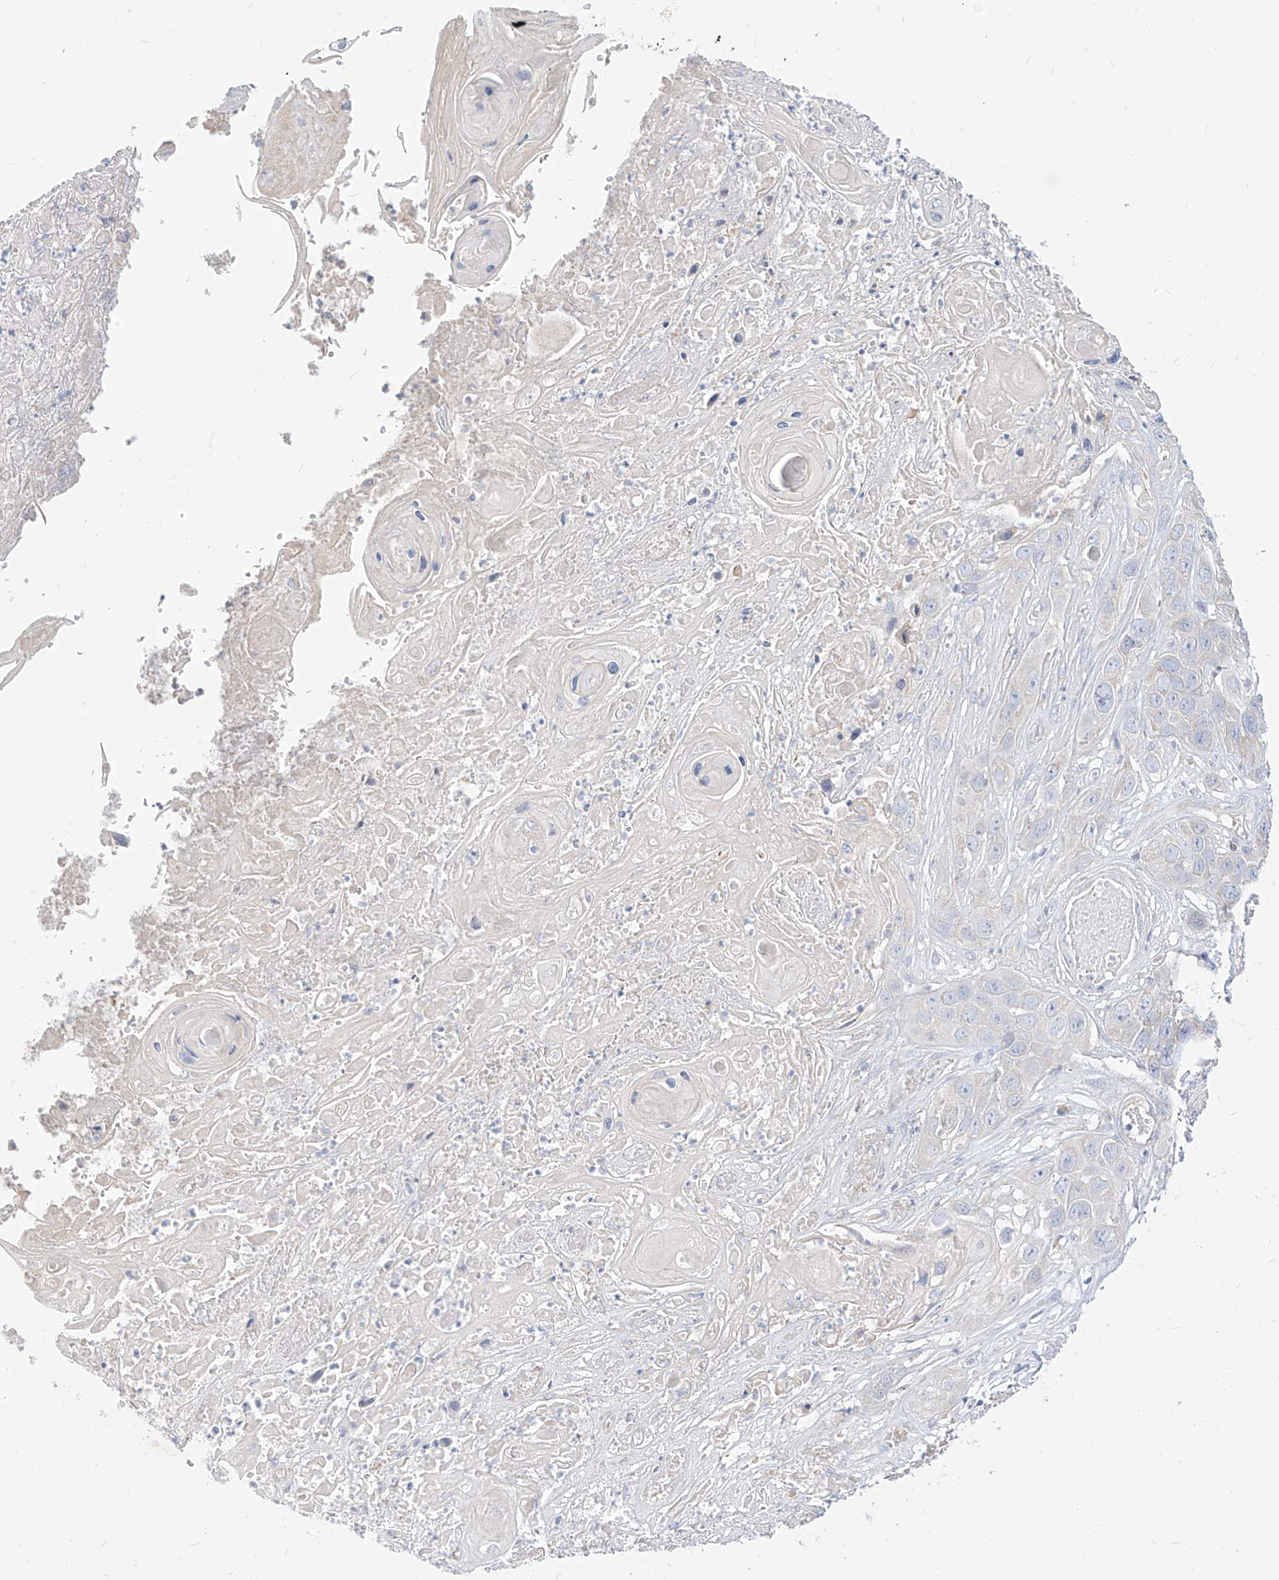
{"staining": {"intensity": "negative", "quantity": "none", "location": "none"}, "tissue": "skin cancer", "cell_type": "Tumor cells", "image_type": "cancer", "snomed": [{"axis": "morphology", "description": "Squamous cell carcinoma, NOS"}, {"axis": "topography", "description": "Skin"}], "caption": "The histopathology image demonstrates no significant expression in tumor cells of skin squamous cell carcinoma.", "gene": "RASA2", "patient": {"sex": "male", "age": 55}}